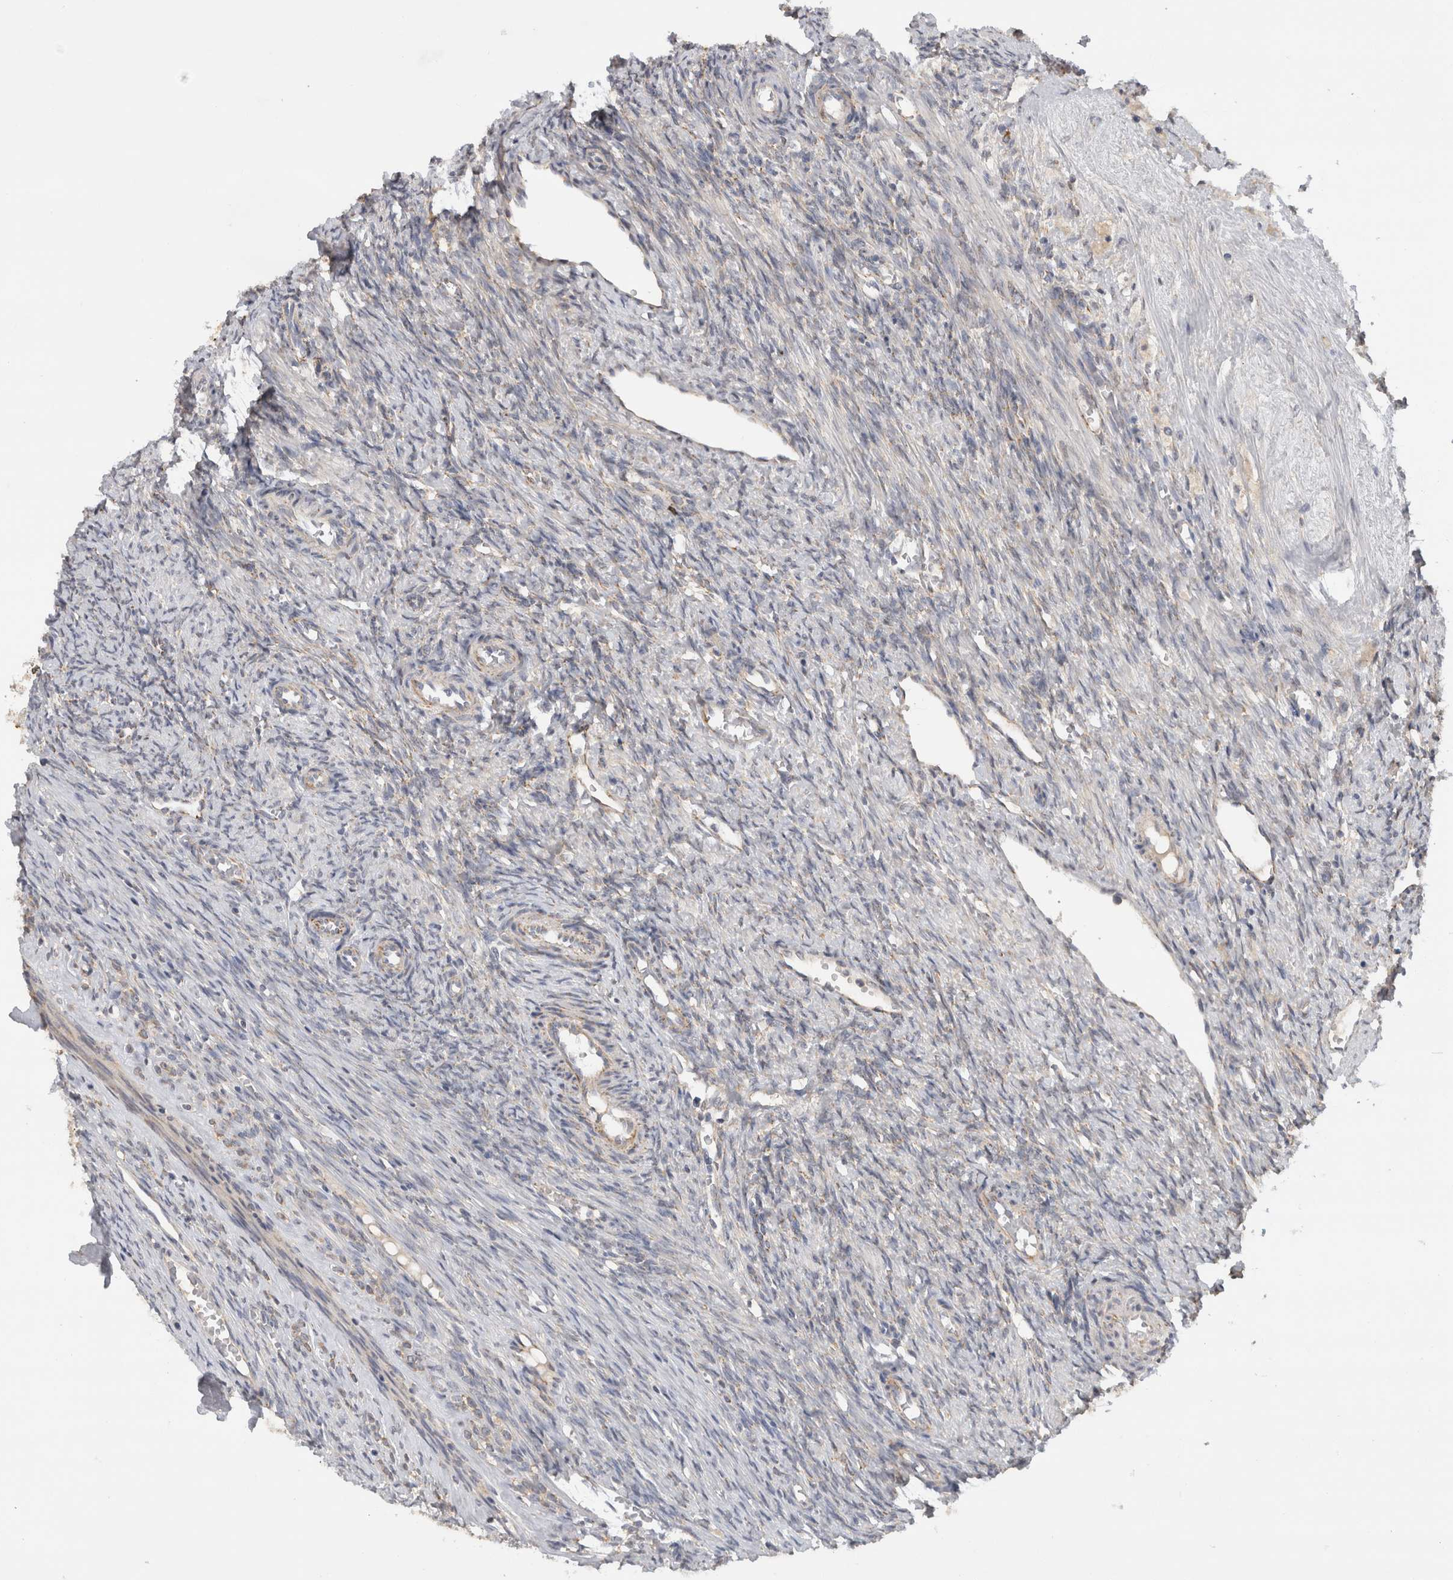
{"staining": {"intensity": "weak", "quantity": "25%-75%", "location": "cytoplasmic/membranous"}, "tissue": "ovary", "cell_type": "Follicle cells", "image_type": "normal", "snomed": [{"axis": "morphology", "description": "Normal tissue, NOS"}, {"axis": "topography", "description": "Ovary"}], "caption": "DAB immunohistochemical staining of normal human ovary reveals weak cytoplasmic/membranous protein staining in about 25%-75% of follicle cells.", "gene": "DYRK2", "patient": {"sex": "female", "age": 41}}